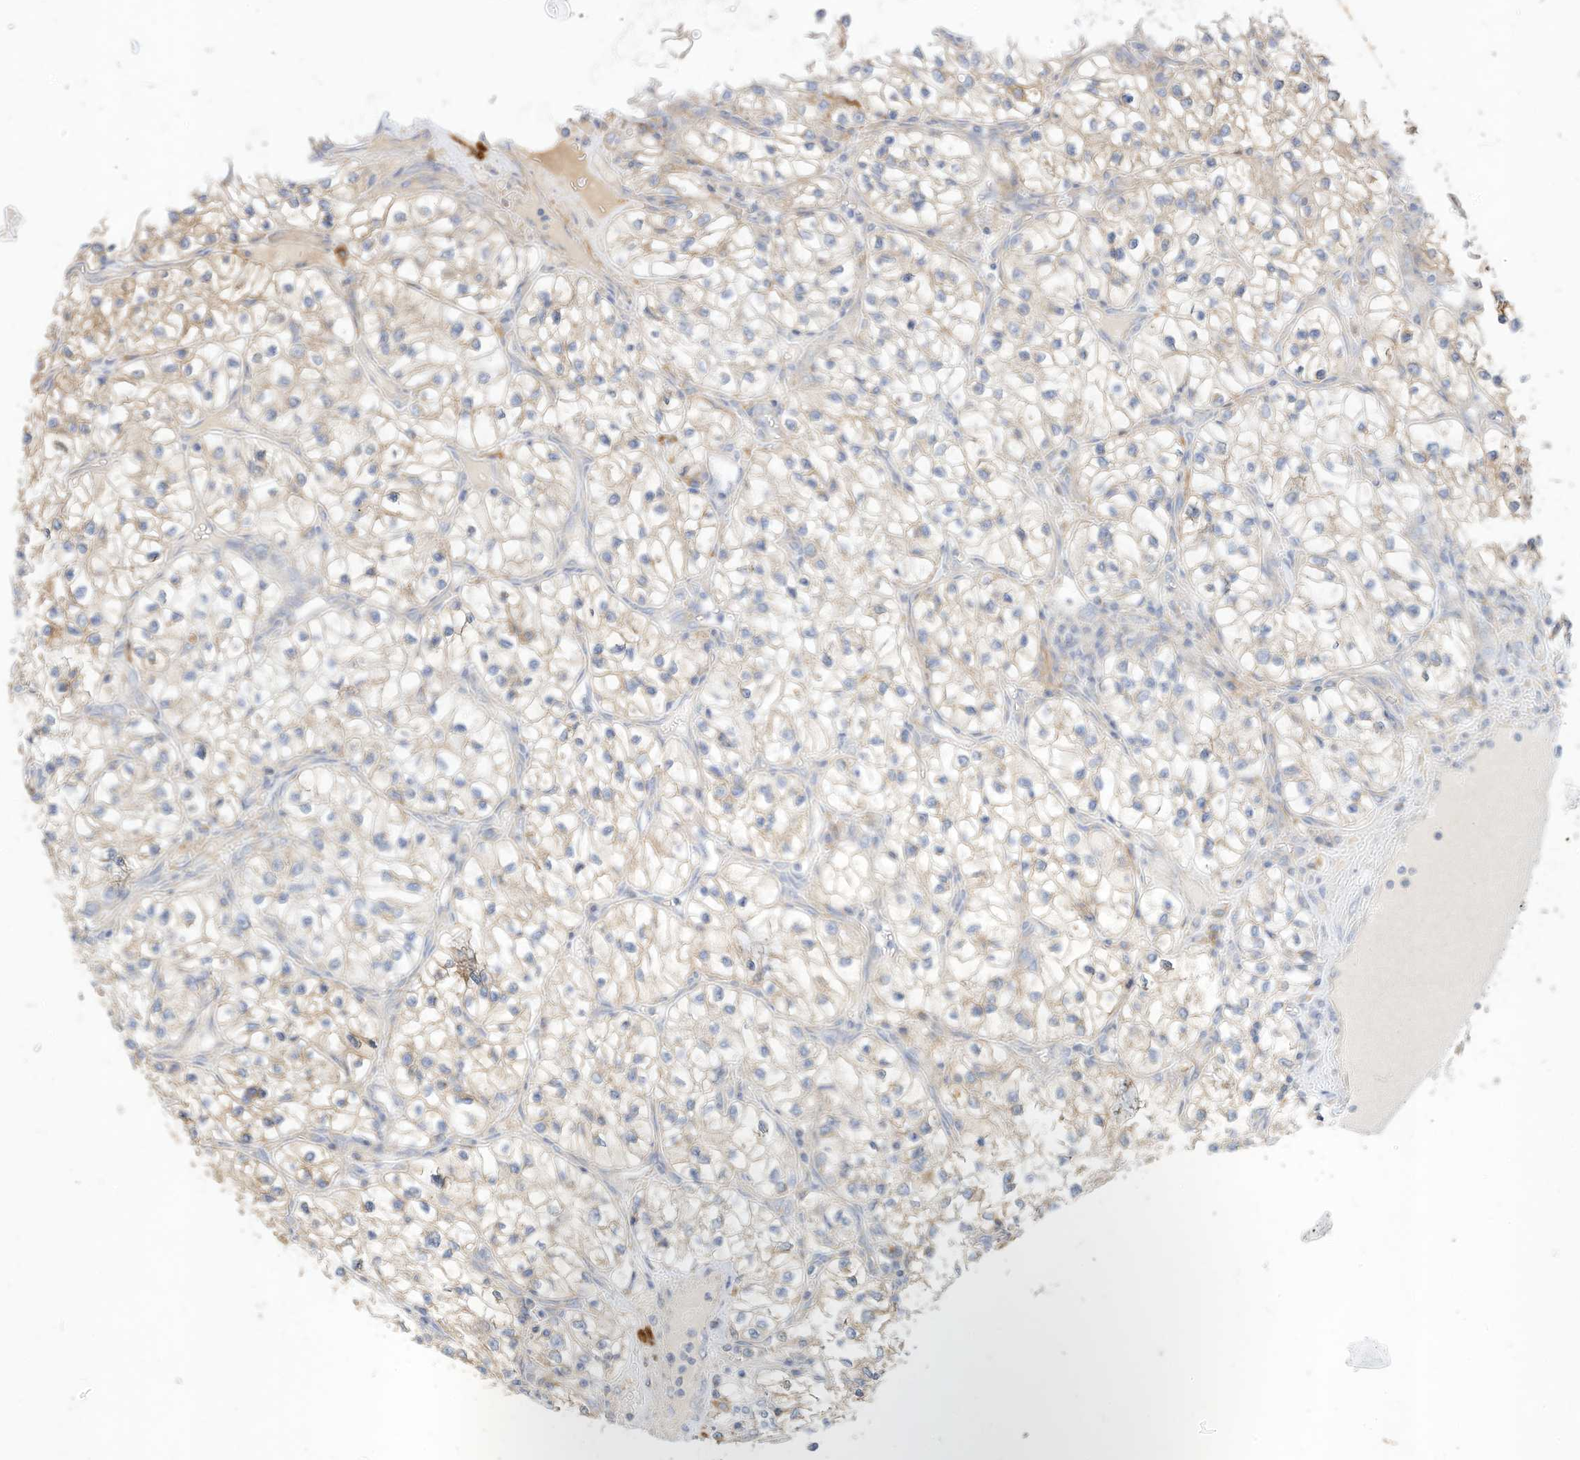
{"staining": {"intensity": "negative", "quantity": "none", "location": "none"}, "tissue": "renal cancer", "cell_type": "Tumor cells", "image_type": "cancer", "snomed": [{"axis": "morphology", "description": "Adenocarcinoma, NOS"}, {"axis": "topography", "description": "Kidney"}], "caption": "DAB (3,3'-diaminobenzidine) immunohistochemical staining of human adenocarcinoma (renal) demonstrates no significant staining in tumor cells.", "gene": "RHOH", "patient": {"sex": "female", "age": 57}}